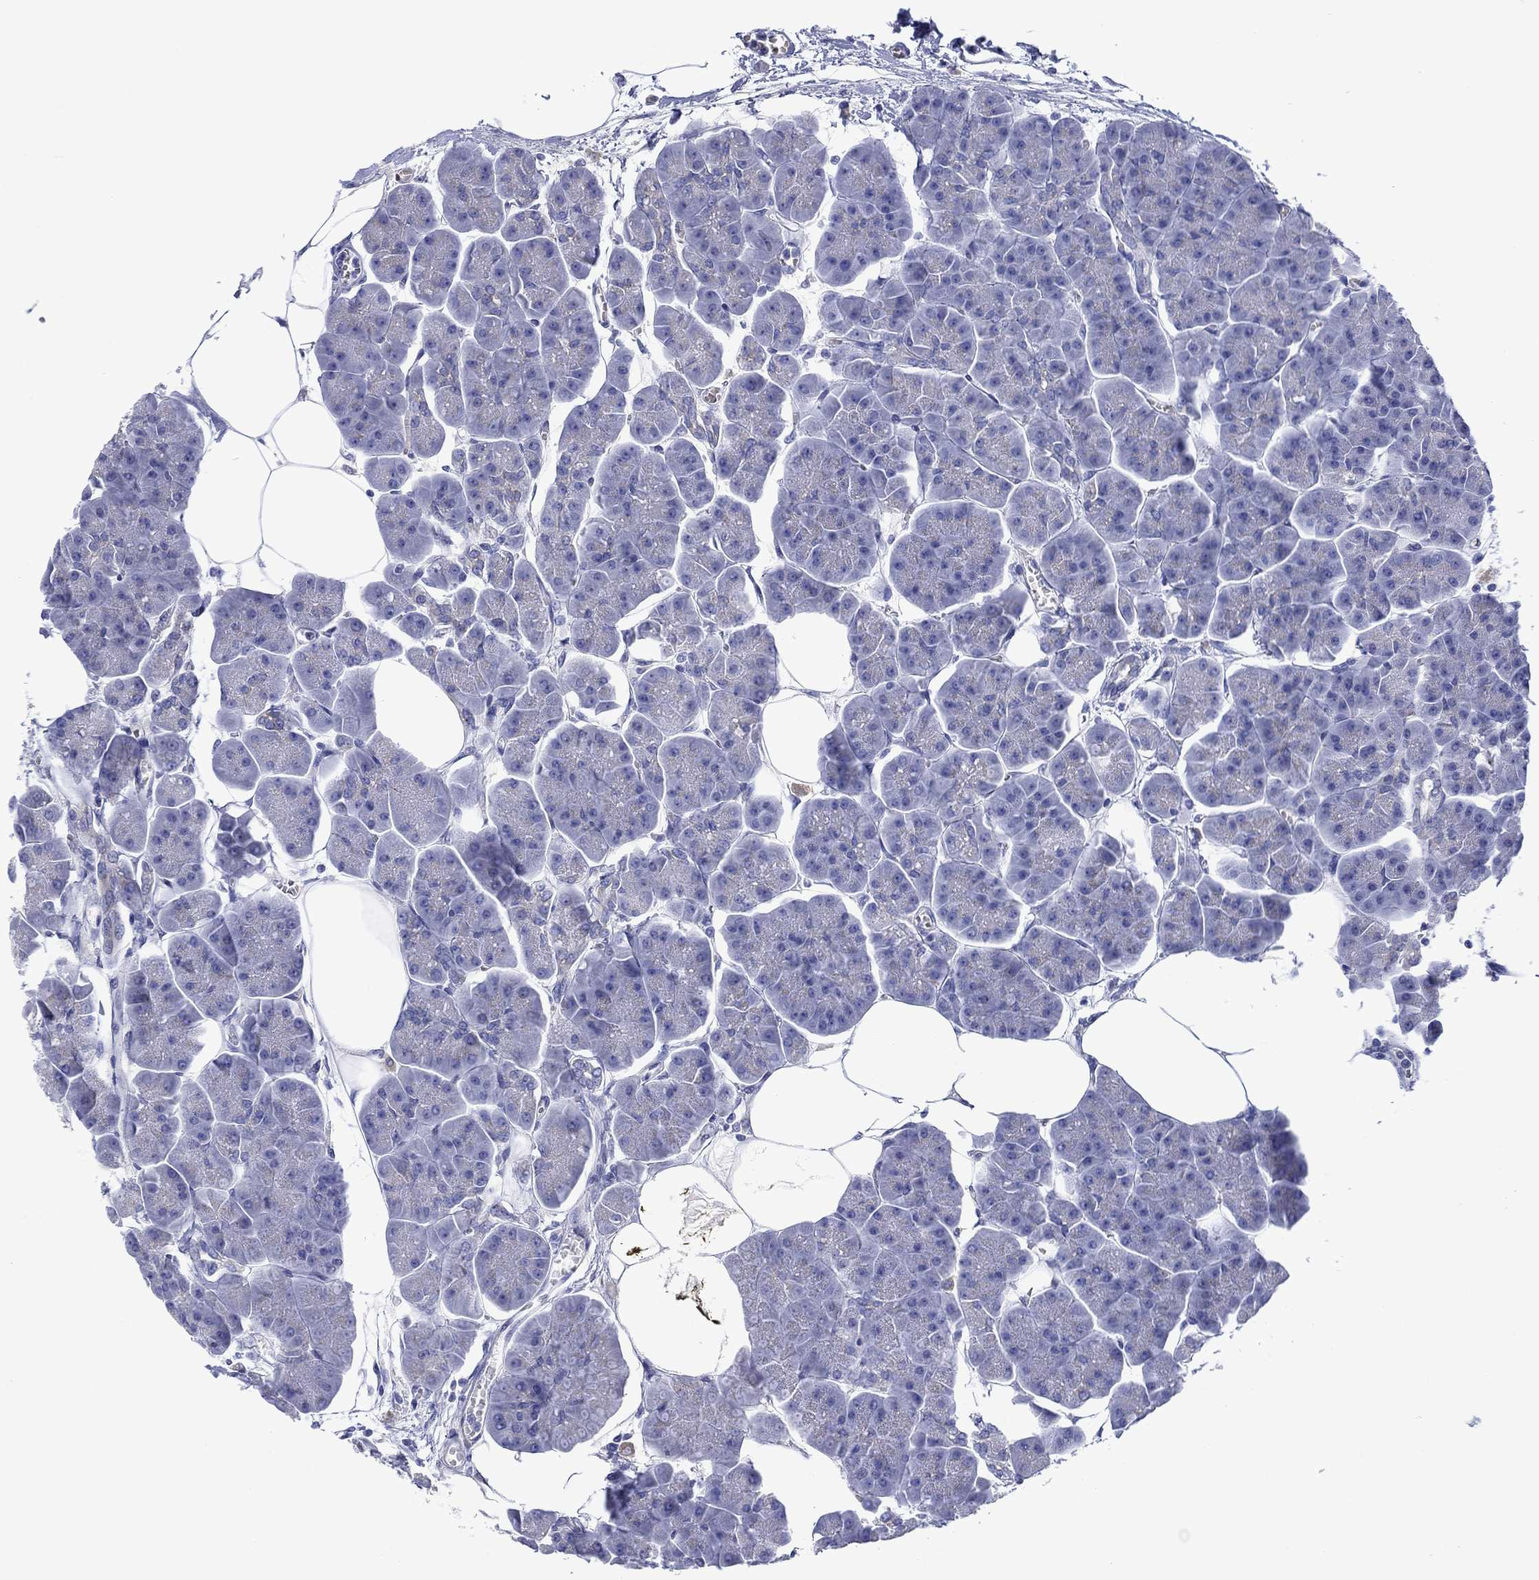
{"staining": {"intensity": "negative", "quantity": "none", "location": "none"}, "tissue": "pancreas", "cell_type": "Exocrine glandular cells", "image_type": "normal", "snomed": [{"axis": "morphology", "description": "Normal tissue, NOS"}, {"axis": "topography", "description": "Adipose tissue"}, {"axis": "topography", "description": "Pancreas"}, {"axis": "topography", "description": "Peripheral nerve tissue"}], "caption": "A high-resolution micrograph shows IHC staining of benign pancreas, which demonstrates no significant positivity in exocrine glandular cells. Nuclei are stained in blue.", "gene": "SVEP1", "patient": {"sex": "female", "age": 58}}